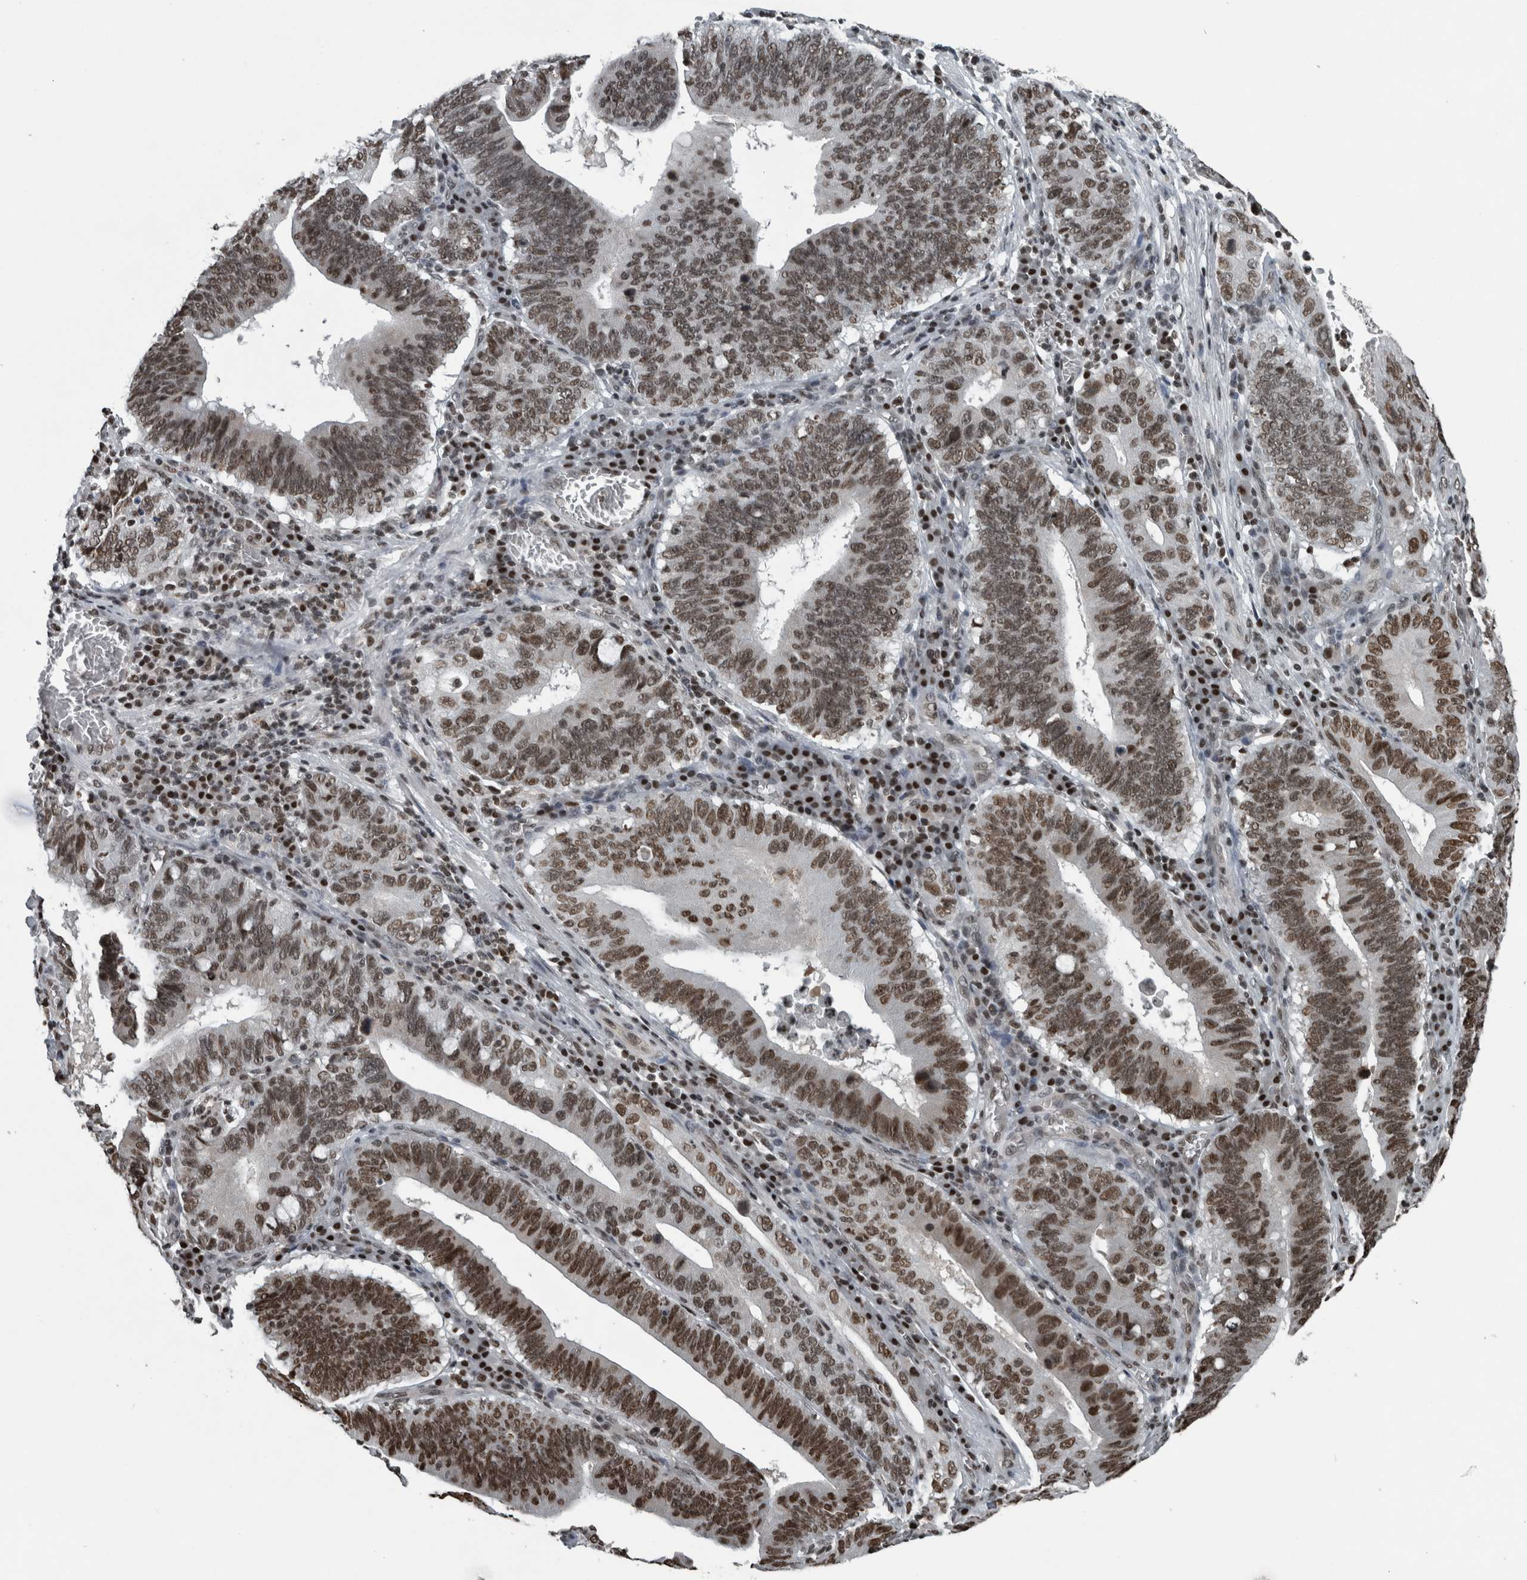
{"staining": {"intensity": "moderate", "quantity": ">75%", "location": "nuclear"}, "tissue": "stomach cancer", "cell_type": "Tumor cells", "image_type": "cancer", "snomed": [{"axis": "morphology", "description": "Adenocarcinoma, NOS"}, {"axis": "topography", "description": "Stomach"}, {"axis": "topography", "description": "Gastric cardia"}], "caption": "Stomach adenocarcinoma stained for a protein (brown) displays moderate nuclear positive expression in about >75% of tumor cells.", "gene": "UNC50", "patient": {"sex": "male", "age": 59}}